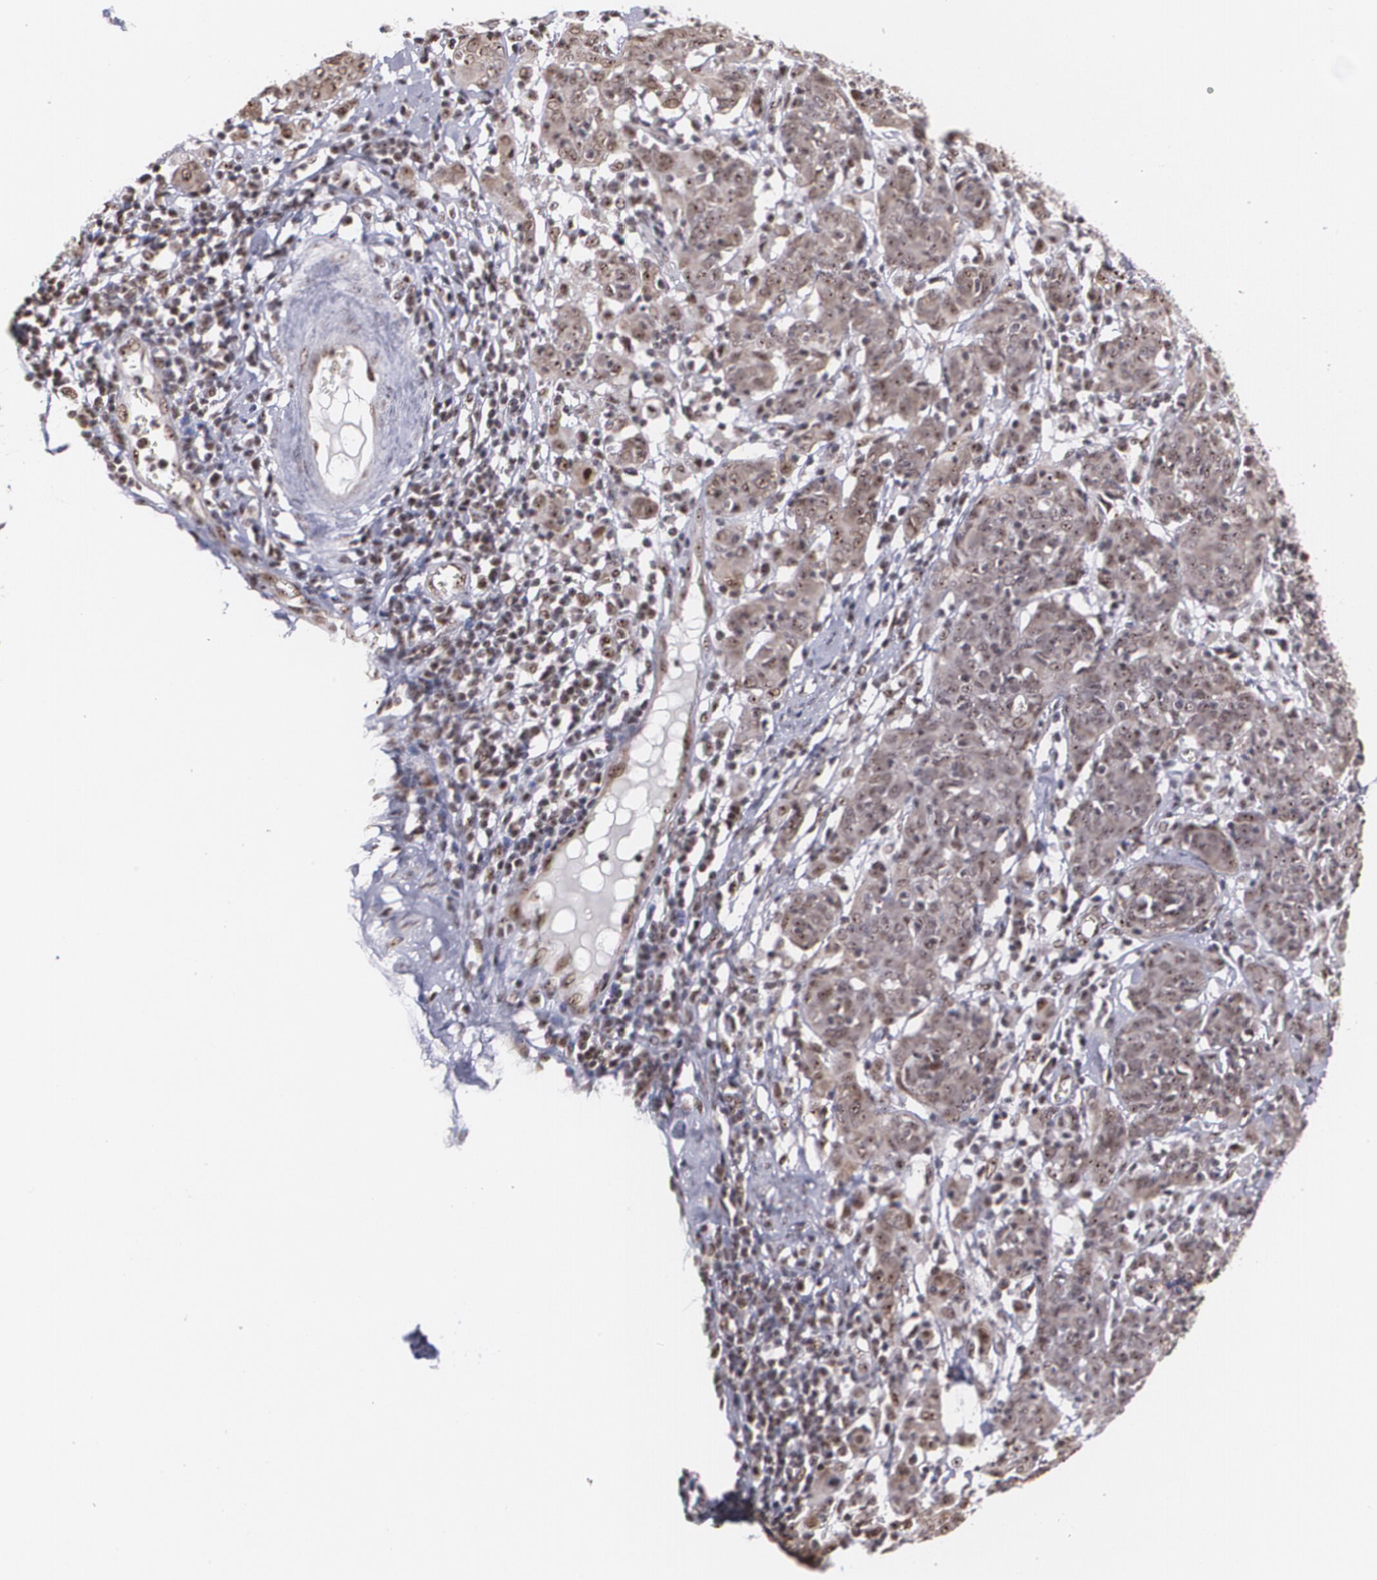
{"staining": {"intensity": "weak", "quantity": ">75%", "location": "cytoplasmic/membranous,nuclear"}, "tissue": "cervical cancer", "cell_type": "Tumor cells", "image_type": "cancer", "snomed": [{"axis": "morphology", "description": "Normal tissue, NOS"}, {"axis": "morphology", "description": "Squamous cell carcinoma, NOS"}, {"axis": "topography", "description": "Cervix"}], "caption": "The micrograph shows staining of squamous cell carcinoma (cervical), revealing weak cytoplasmic/membranous and nuclear protein positivity (brown color) within tumor cells.", "gene": "C6orf15", "patient": {"sex": "female", "age": 67}}